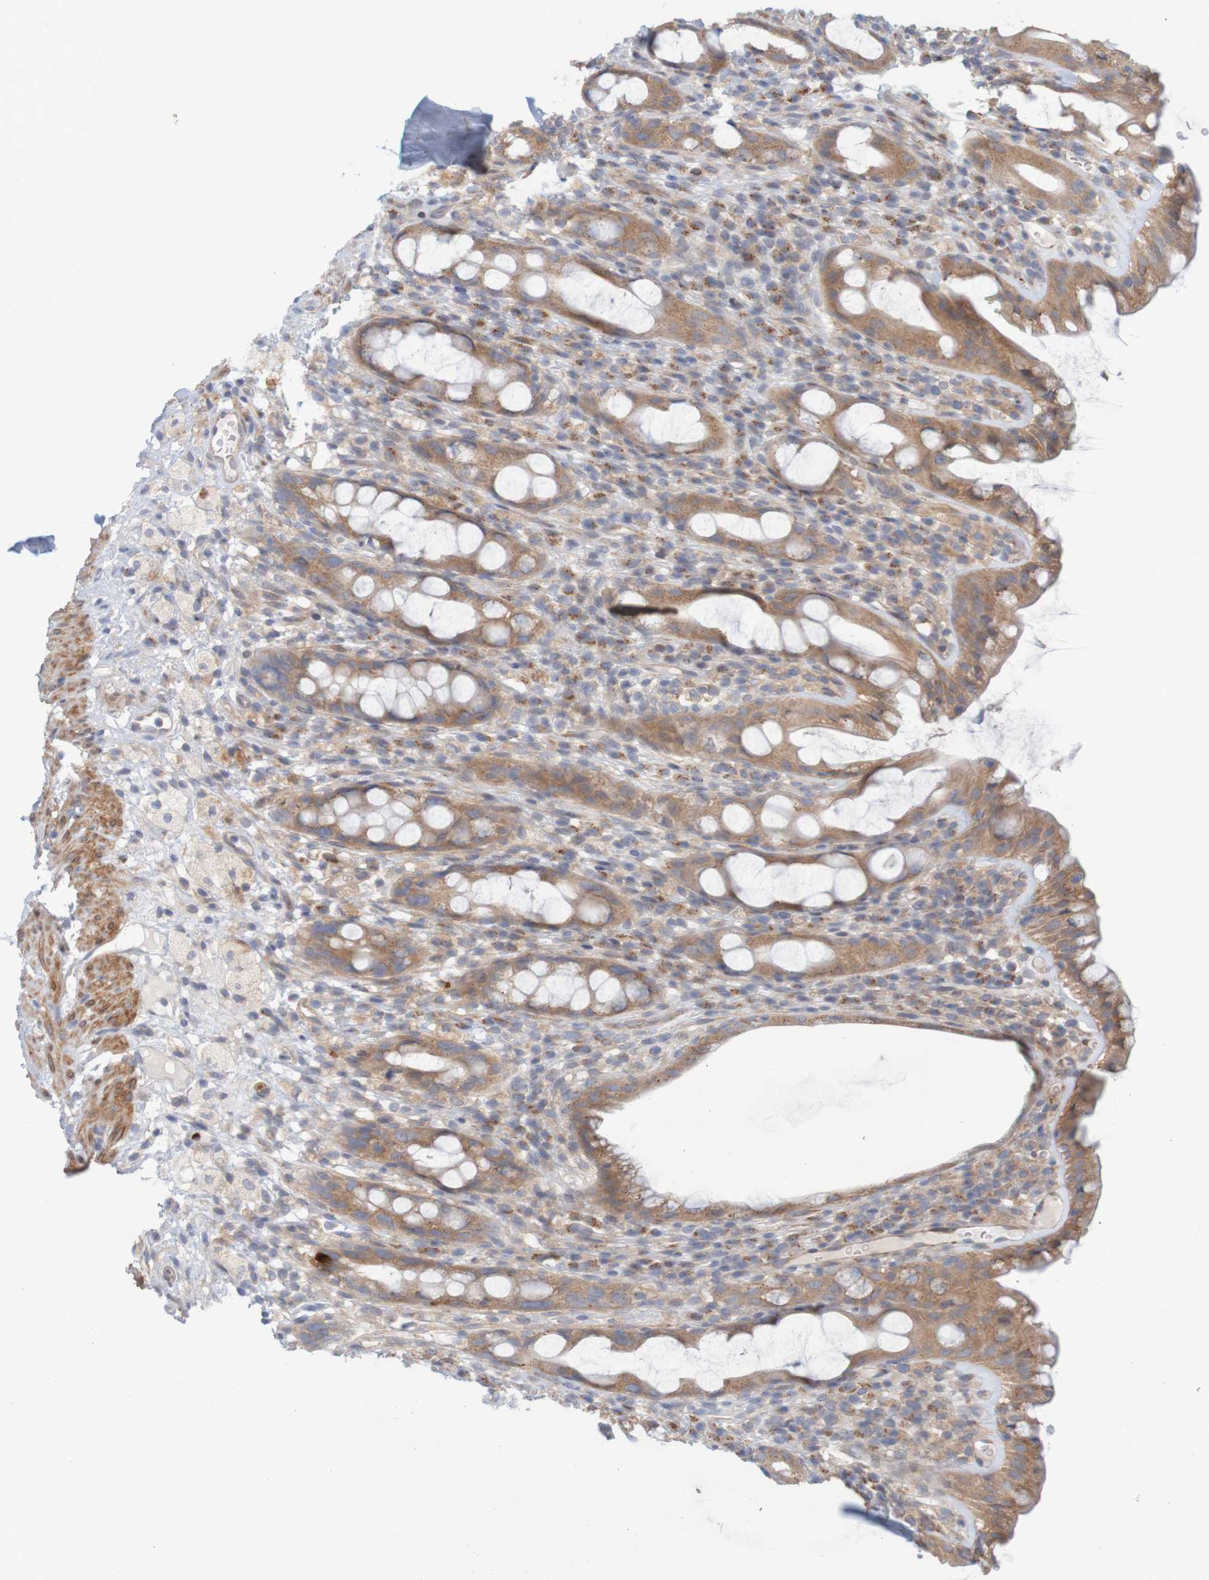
{"staining": {"intensity": "moderate", "quantity": ">75%", "location": "cytoplasmic/membranous"}, "tissue": "rectum", "cell_type": "Glandular cells", "image_type": "normal", "snomed": [{"axis": "morphology", "description": "Normal tissue, NOS"}, {"axis": "topography", "description": "Rectum"}], "caption": "A brown stain highlights moderate cytoplasmic/membranous expression of a protein in glandular cells of normal human rectum.", "gene": "KRT23", "patient": {"sex": "male", "age": 44}}